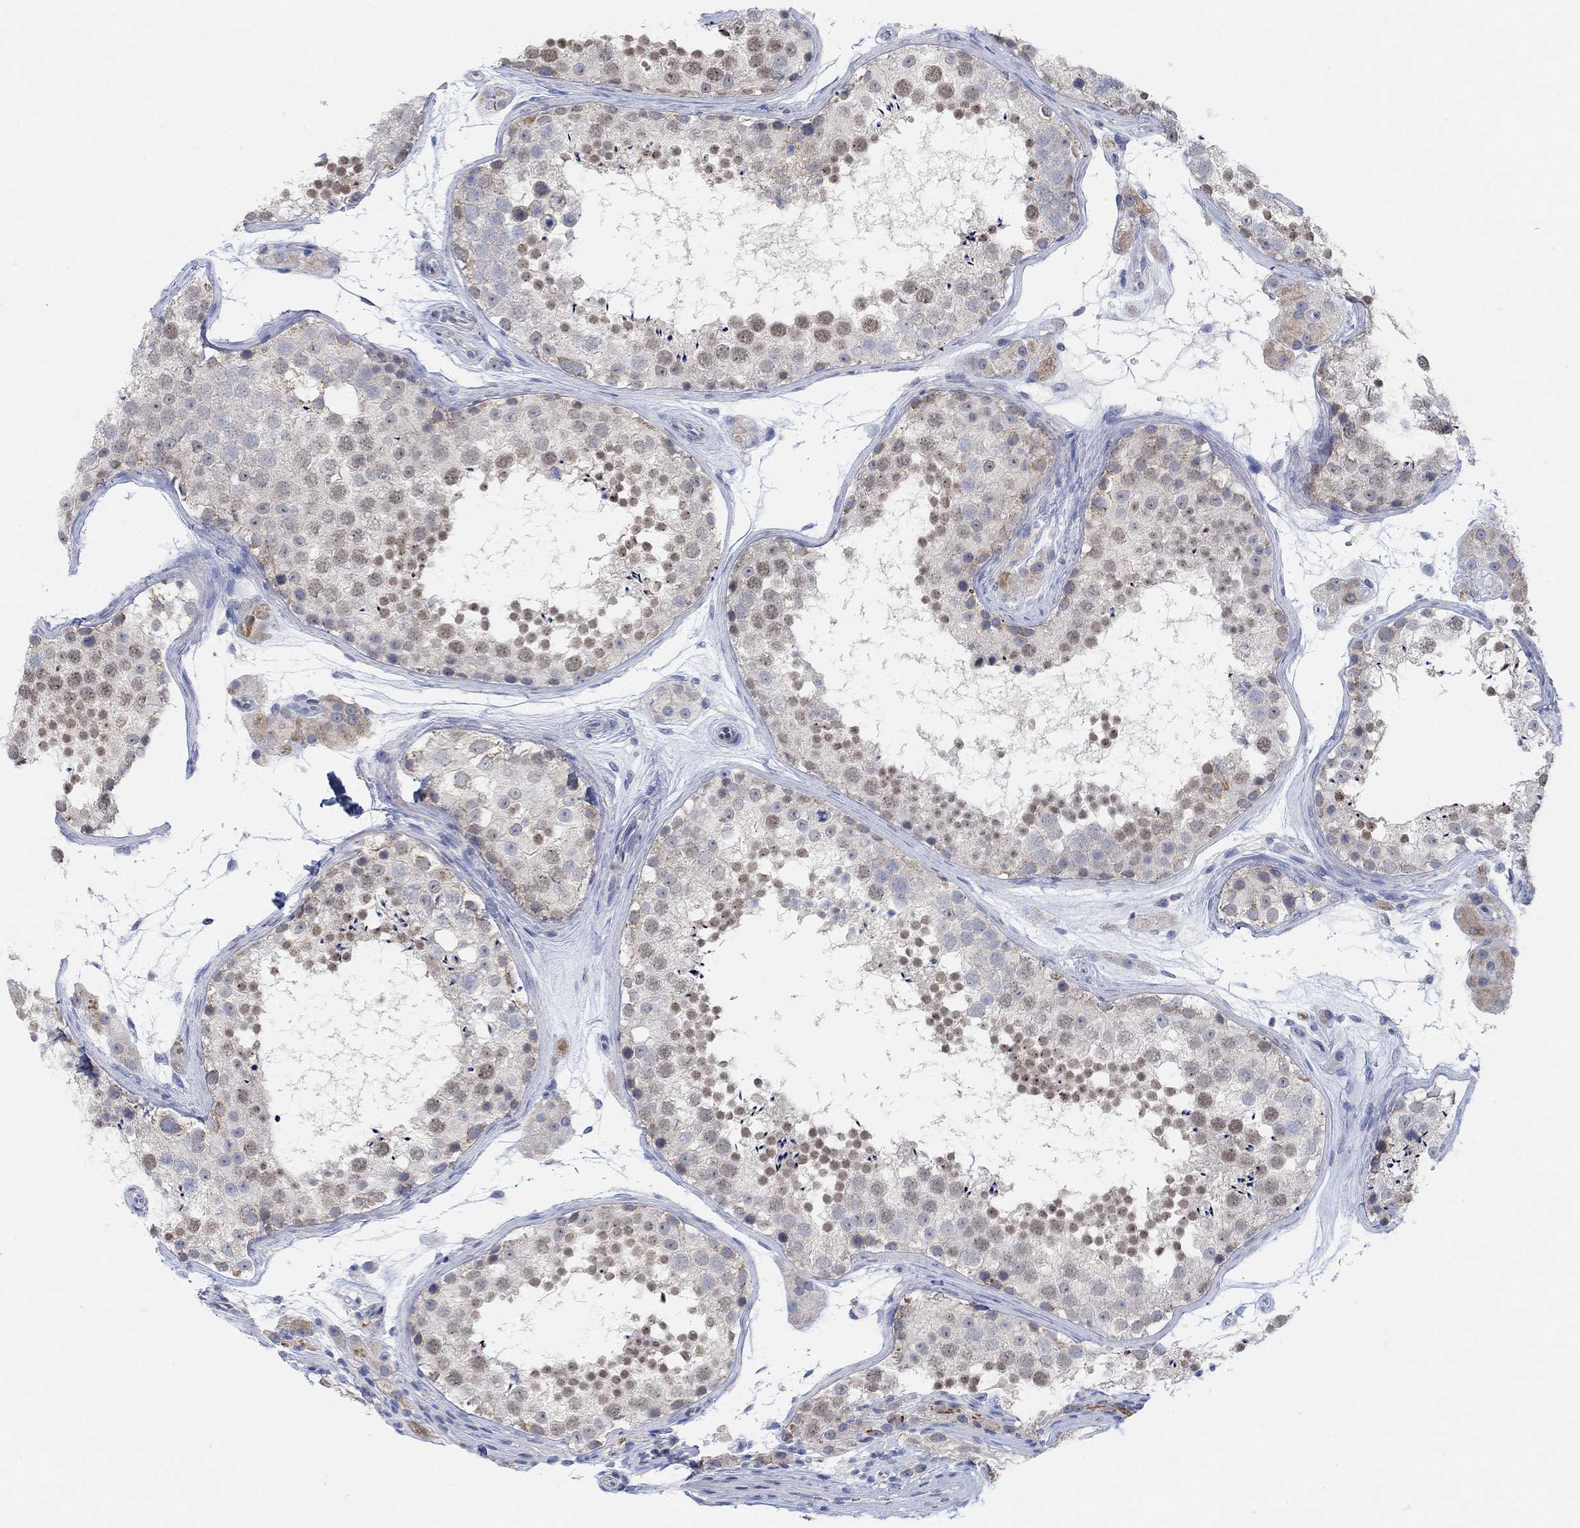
{"staining": {"intensity": "weak", "quantity": "25%-75%", "location": "nuclear"}, "tissue": "testis", "cell_type": "Cells in seminiferous ducts", "image_type": "normal", "snomed": [{"axis": "morphology", "description": "Normal tissue, NOS"}, {"axis": "topography", "description": "Testis"}], "caption": "The photomicrograph demonstrates immunohistochemical staining of unremarkable testis. There is weak nuclear staining is identified in about 25%-75% of cells in seminiferous ducts. (DAB = brown stain, brightfield microscopy at high magnification).", "gene": "RIMS1", "patient": {"sex": "male", "age": 41}}